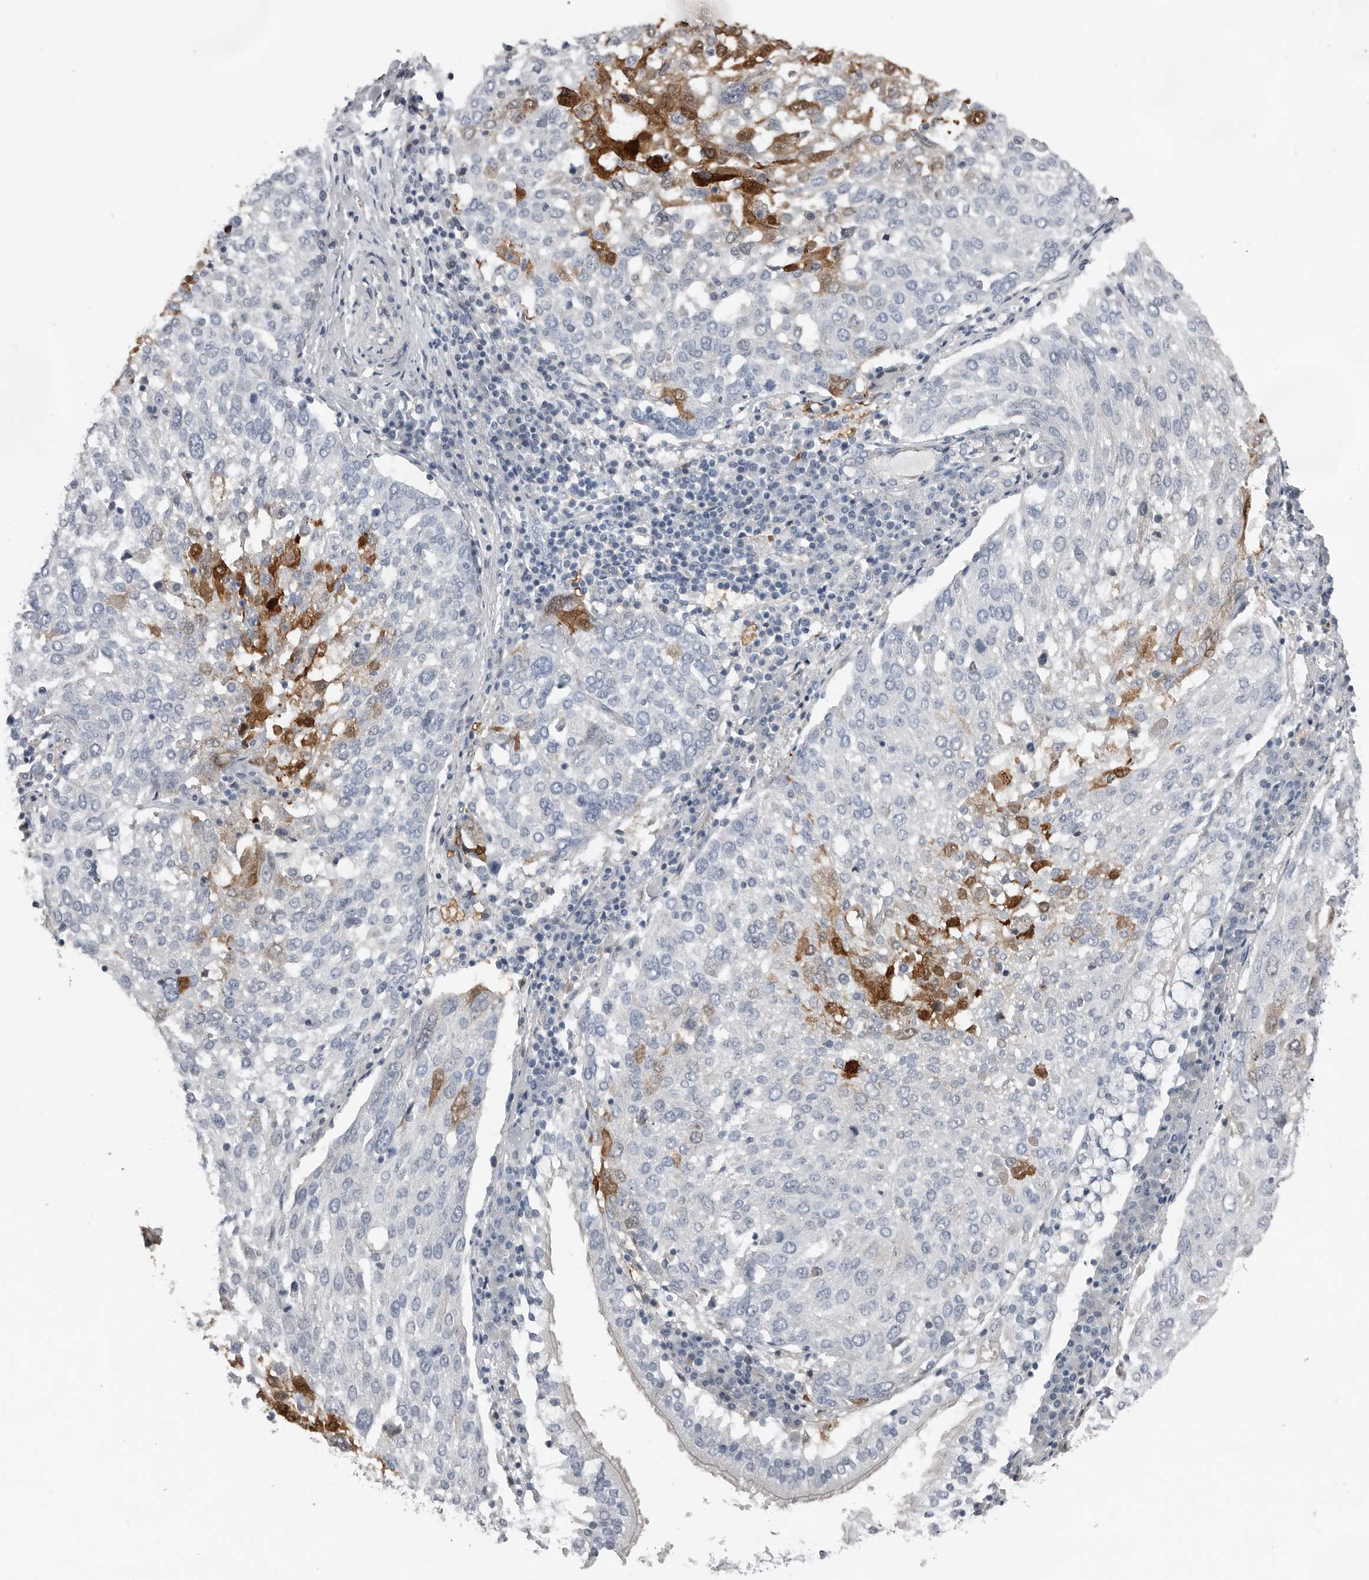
{"staining": {"intensity": "moderate", "quantity": "<25%", "location": "cytoplasmic/membranous,nuclear"}, "tissue": "lung cancer", "cell_type": "Tumor cells", "image_type": "cancer", "snomed": [{"axis": "morphology", "description": "Squamous cell carcinoma, NOS"}, {"axis": "topography", "description": "Lung"}], "caption": "Lung cancer tissue reveals moderate cytoplasmic/membranous and nuclear expression in approximately <25% of tumor cells", "gene": "FABP7", "patient": {"sex": "male", "age": 65}}